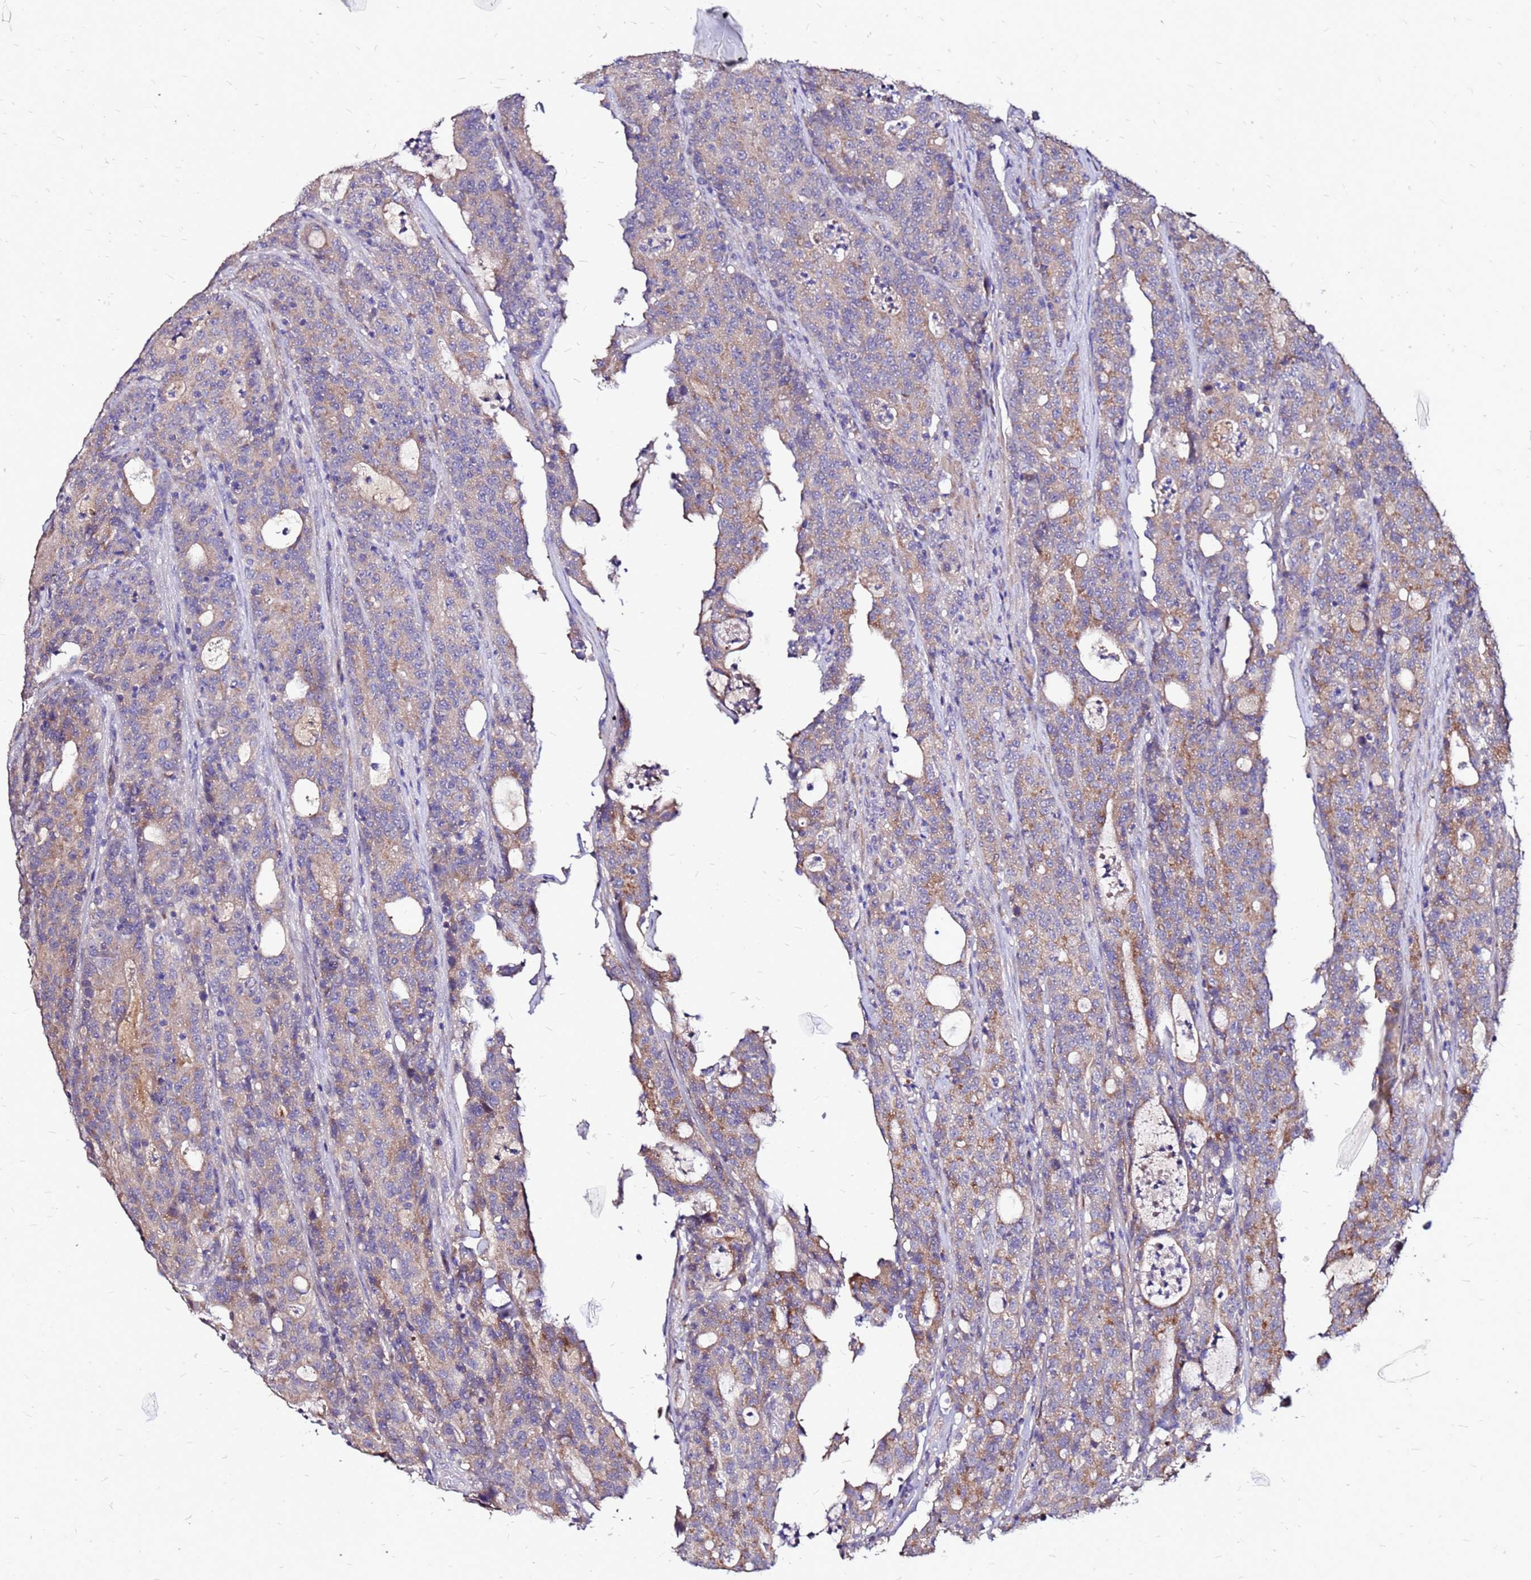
{"staining": {"intensity": "weak", "quantity": ">75%", "location": "cytoplasmic/membranous"}, "tissue": "colorectal cancer", "cell_type": "Tumor cells", "image_type": "cancer", "snomed": [{"axis": "morphology", "description": "Adenocarcinoma, NOS"}, {"axis": "topography", "description": "Colon"}], "caption": "Weak cytoplasmic/membranous protein positivity is identified in approximately >75% of tumor cells in colorectal adenocarcinoma.", "gene": "ARHGEF5", "patient": {"sex": "male", "age": 83}}